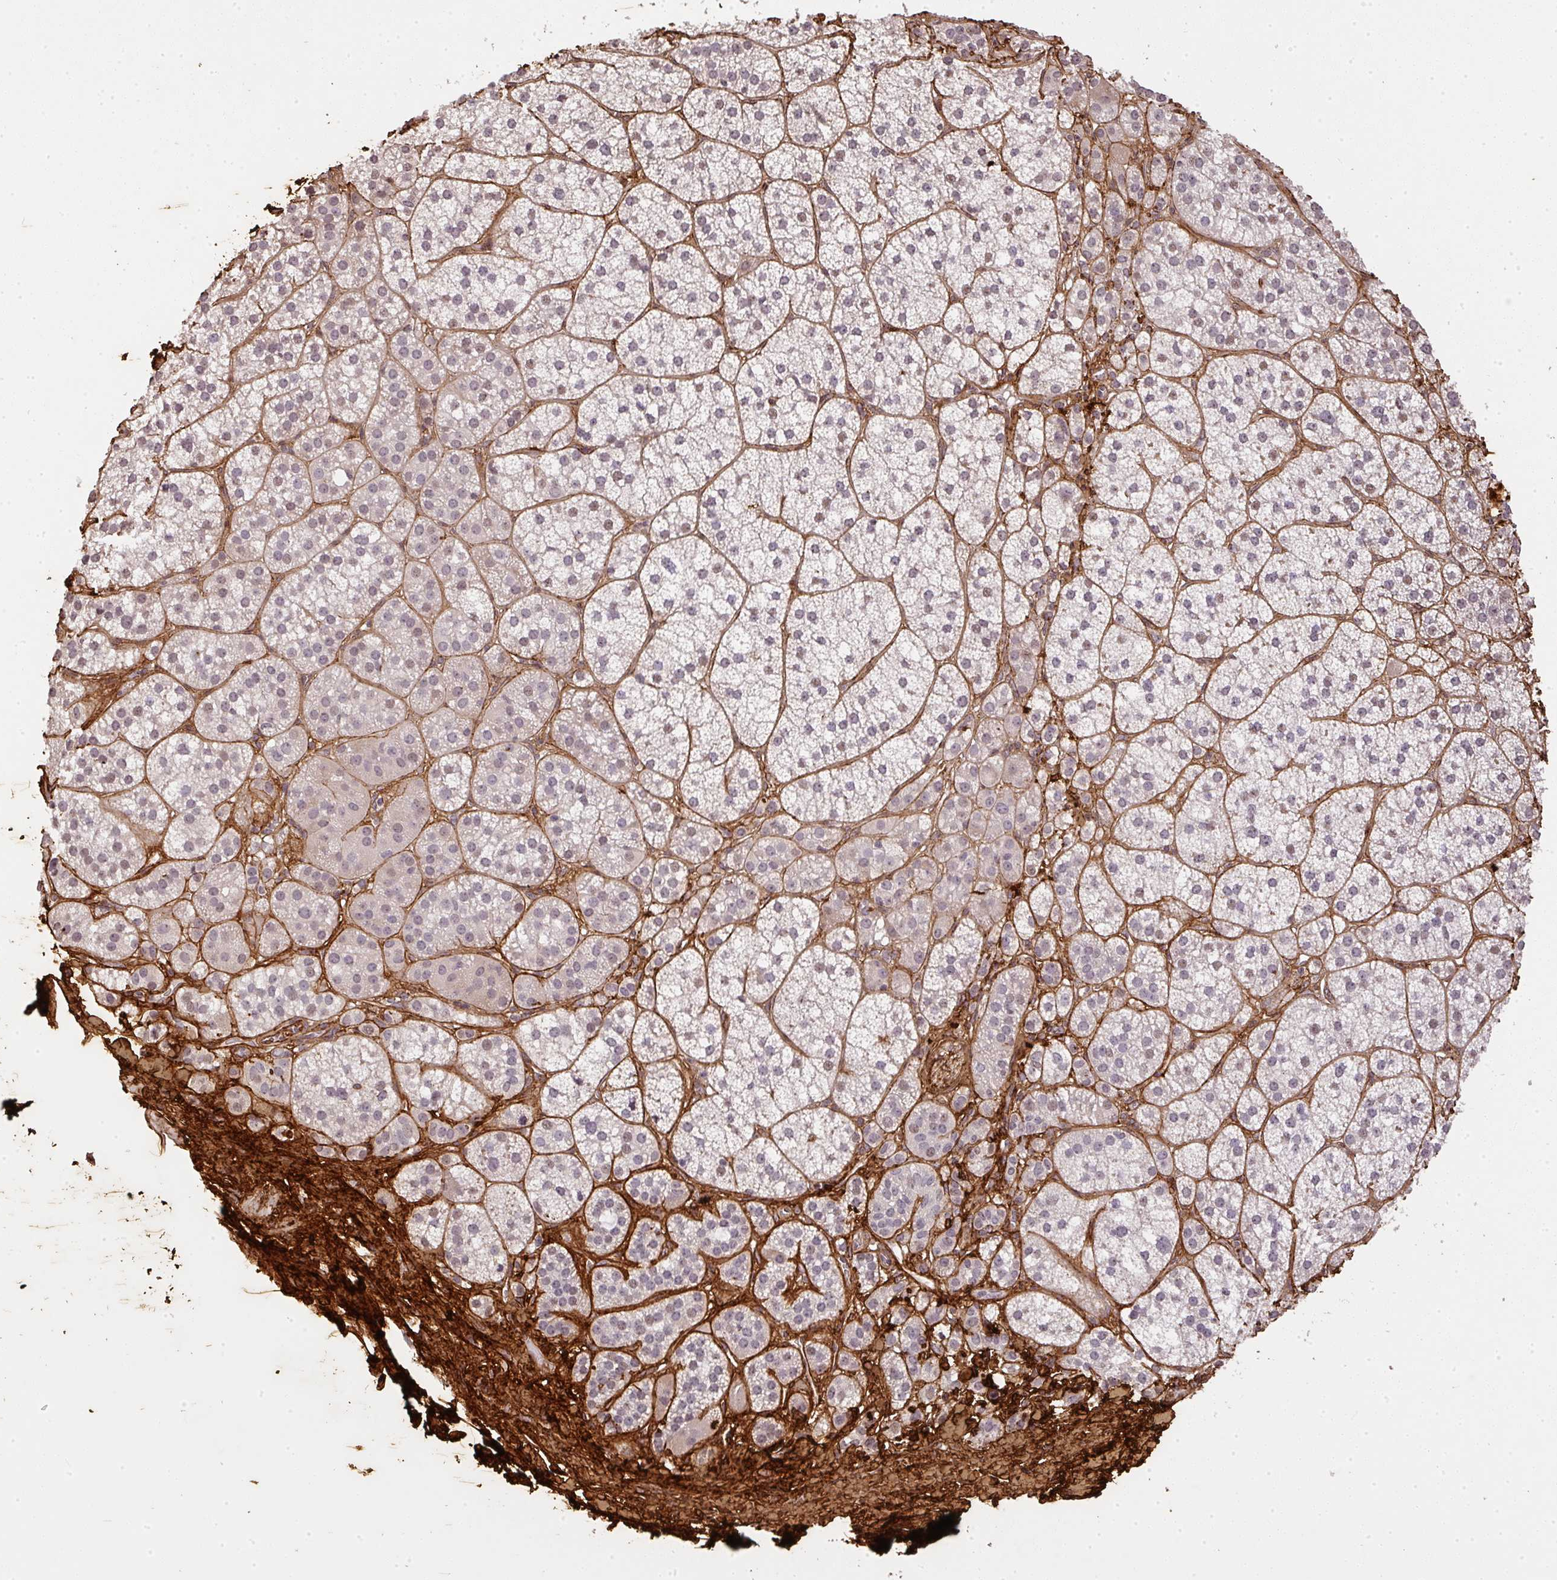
{"staining": {"intensity": "negative", "quantity": "none", "location": "none"}, "tissue": "adrenal gland", "cell_type": "Glandular cells", "image_type": "normal", "snomed": [{"axis": "morphology", "description": "Normal tissue, NOS"}, {"axis": "topography", "description": "Adrenal gland"}], "caption": "IHC micrograph of normal adrenal gland: adrenal gland stained with DAB shows no significant protein expression in glandular cells.", "gene": "COL3A1", "patient": {"sex": "female", "age": 60}}